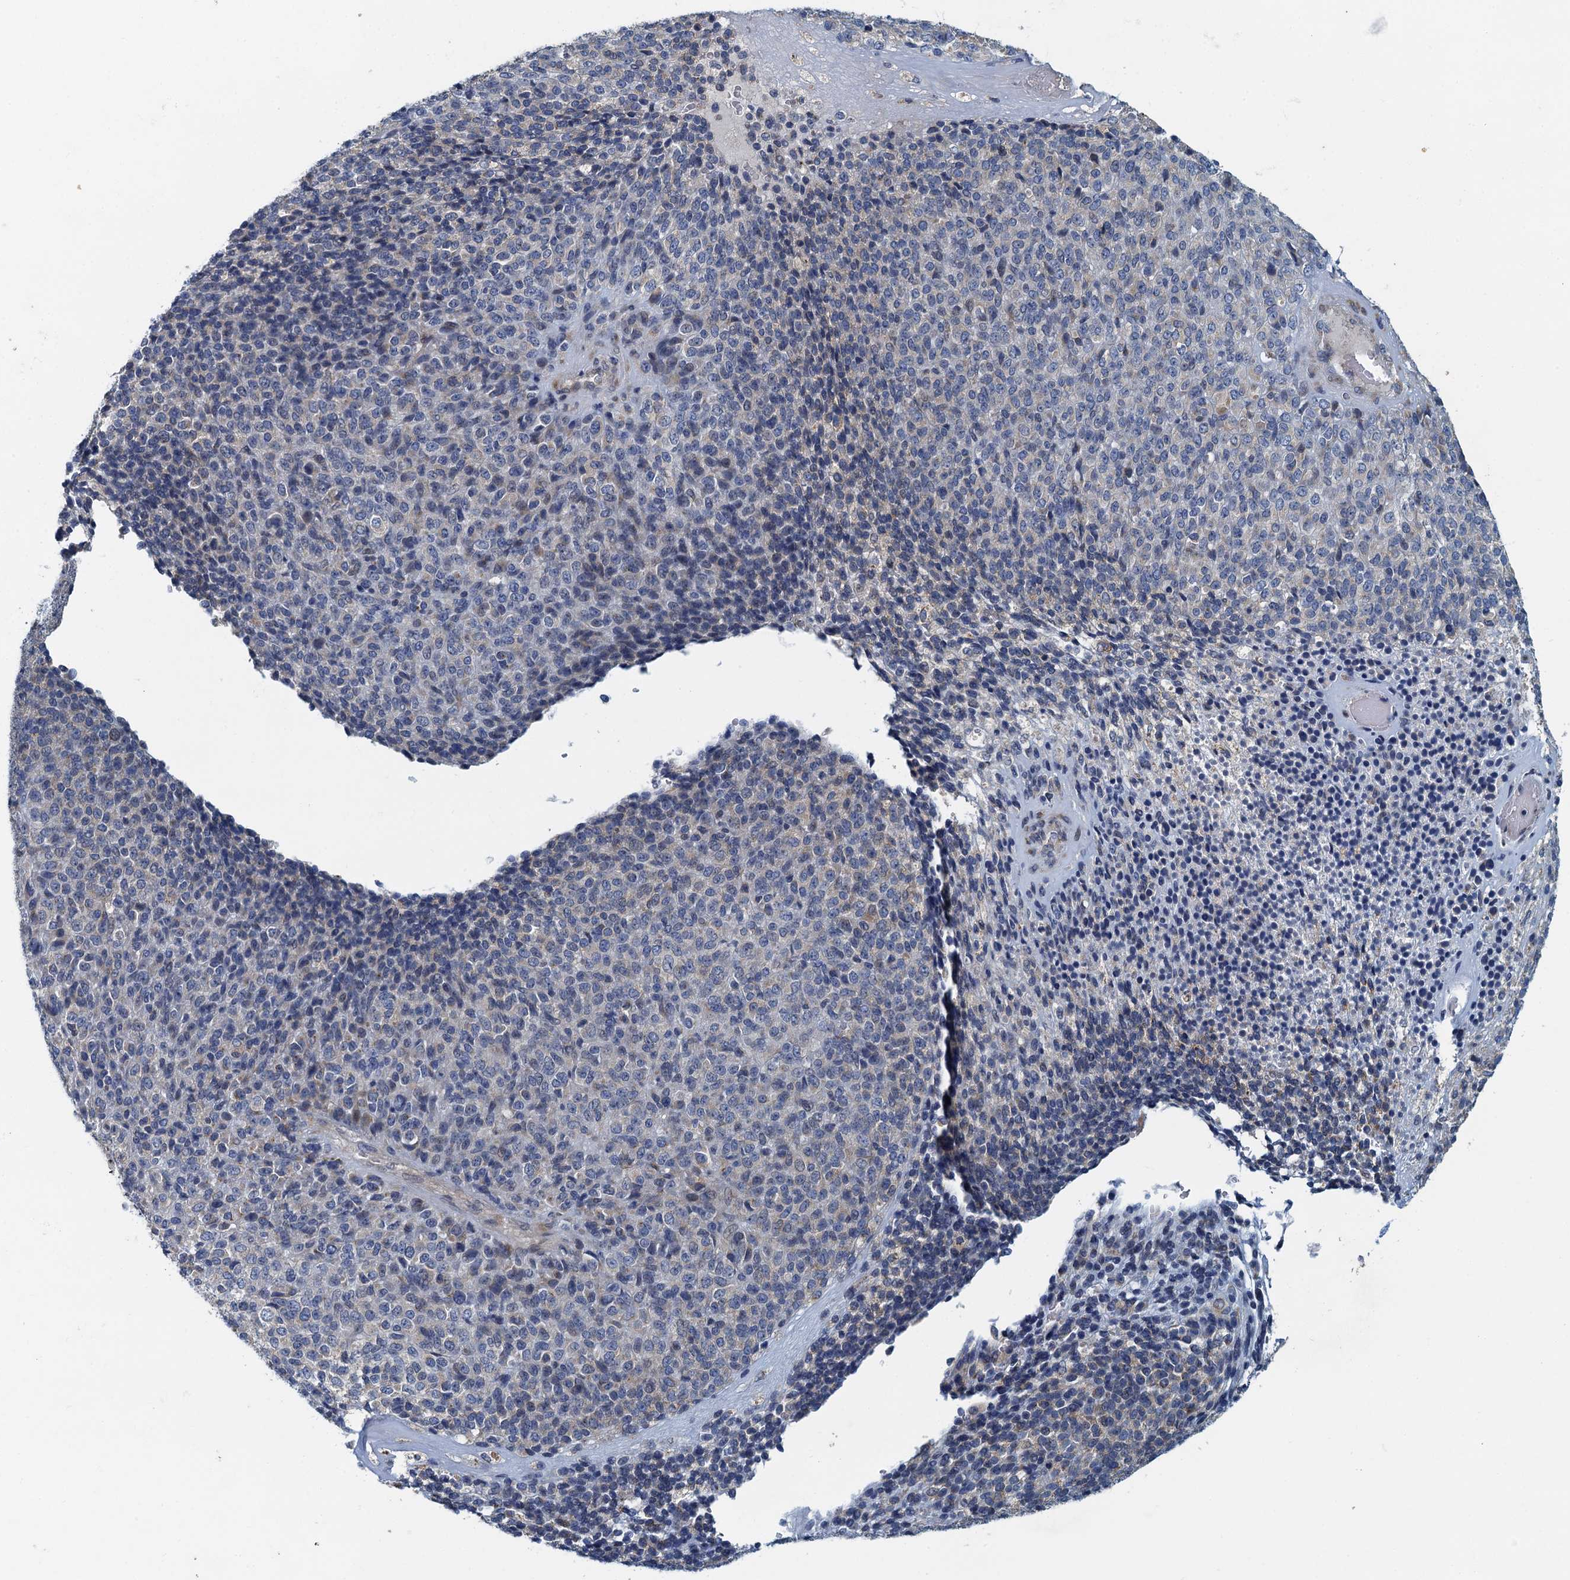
{"staining": {"intensity": "weak", "quantity": "<25%", "location": "cytoplasmic/membranous"}, "tissue": "melanoma", "cell_type": "Tumor cells", "image_type": "cancer", "snomed": [{"axis": "morphology", "description": "Malignant melanoma, Metastatic site"}, {"axis": "topography", "description": "Brain"}], "caption": "Immunohistochemistry (IHC) of human malignant melanoma (metastatic site) displays no positivity in tumor cells.", "gene": "ALG2", "patient": {"sex": "female", "age": 56}}